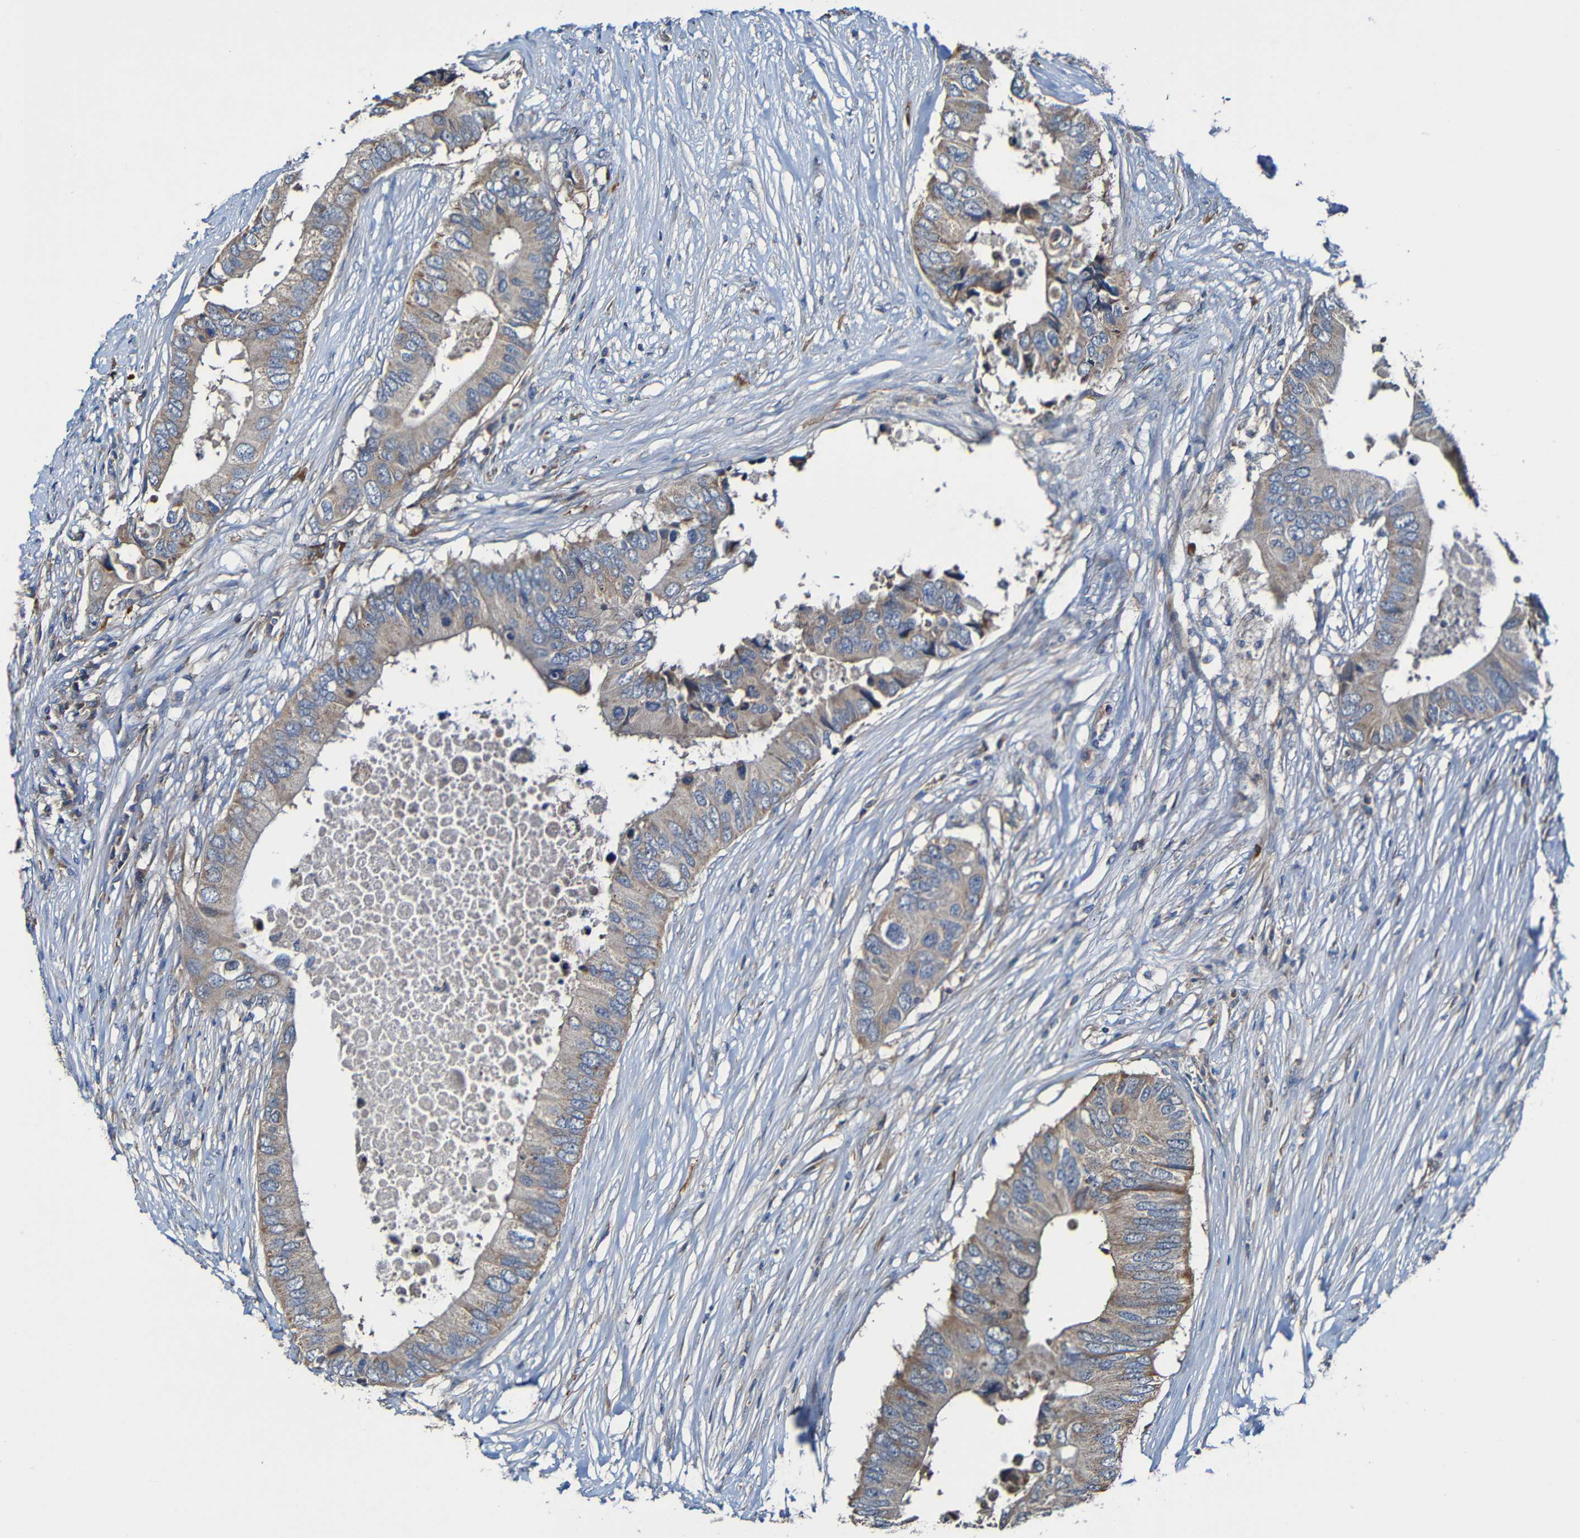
{"staining": {"intensity": "moderate", "quantity": "25%-75%", "location": "cytoplasmic/membranous"}, "tissue": "colorectal cancer", "cell_type": "Tumor cells", "image_type": "cancer", "snomed": [{"axis": "morphology", "description": "Adenocarcinoma, NOS"}, {"axis": "topography", "description": "Colon"}], "caption": "The micrograph demonstrates staining of adenocarcinoma (colorectal), revealing moderate cytoplasmic/membranous protein positivity (brown color) within tumor cells. The staining is performed using DAB (3,3'-diaminobenzidine) brown chromogen to label protein expression. The nuclei are counter-stained blue using hematoxylin.", "gene": "ADAM15", "patient": {"sex": "male", "age": 71}}